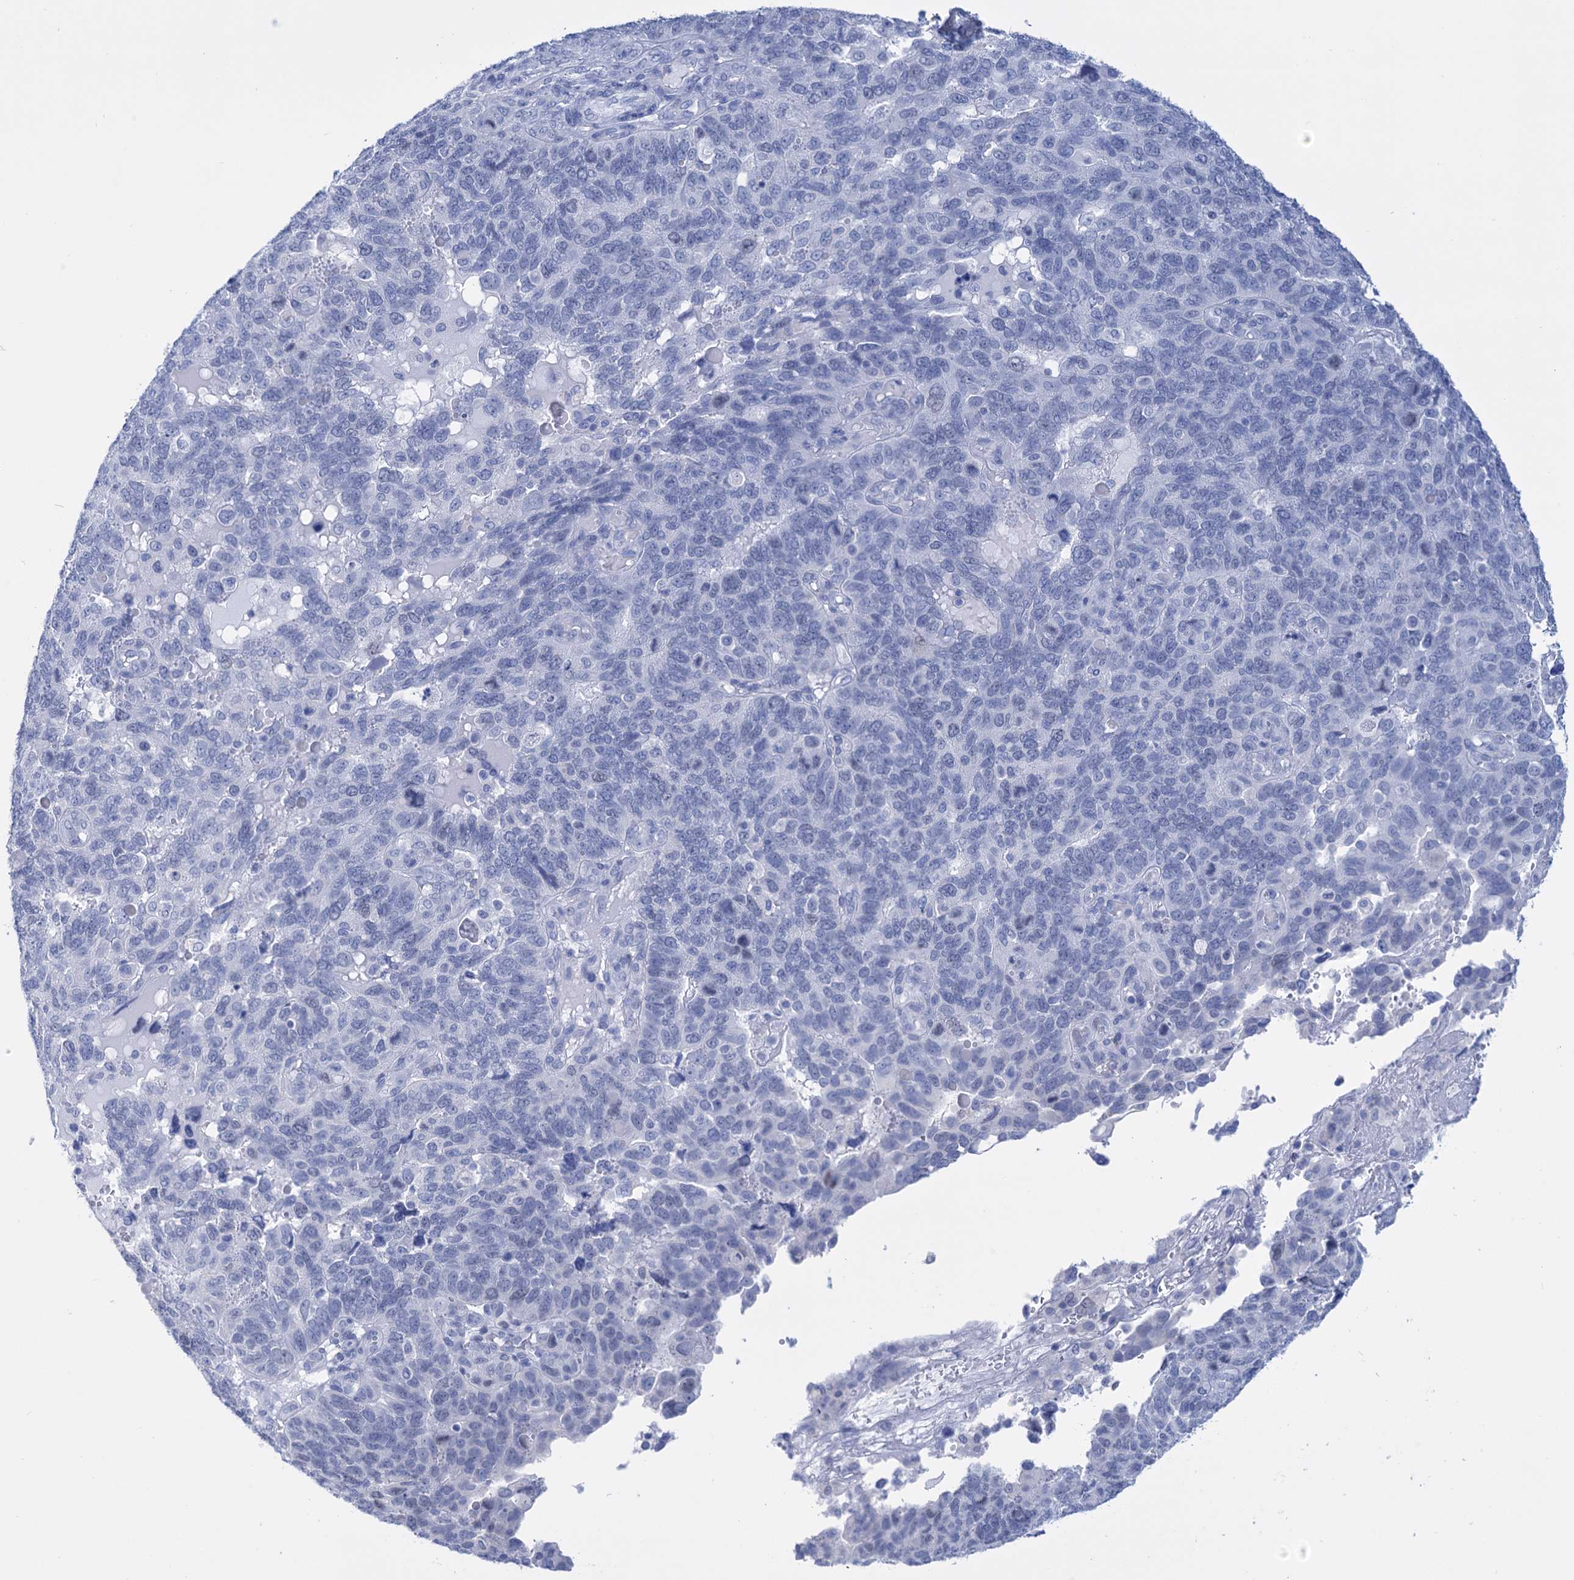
{"staining": {"intensity": "negative", "quantity": "none", "location": "none"}, "tissue": "endometrial cancer", "cell_type": "Tumor cells", "image_type": "cancer", "snomed": [{"axis": "morphology", "description": "Adenocarcinoma, NOS"}, {"axis": "topography", "description": "Endometrium"}], "caption": "Tumor cells show no significant expression in endometrial adenocarcinoma. (DAB (3,3'-diaminobenzidine) immunohistochemistry (IHC) visualized using brightfield microscopy, high magnification).", "gene": "FBXW12", "patient": {"sex": "female", "age": 66}}